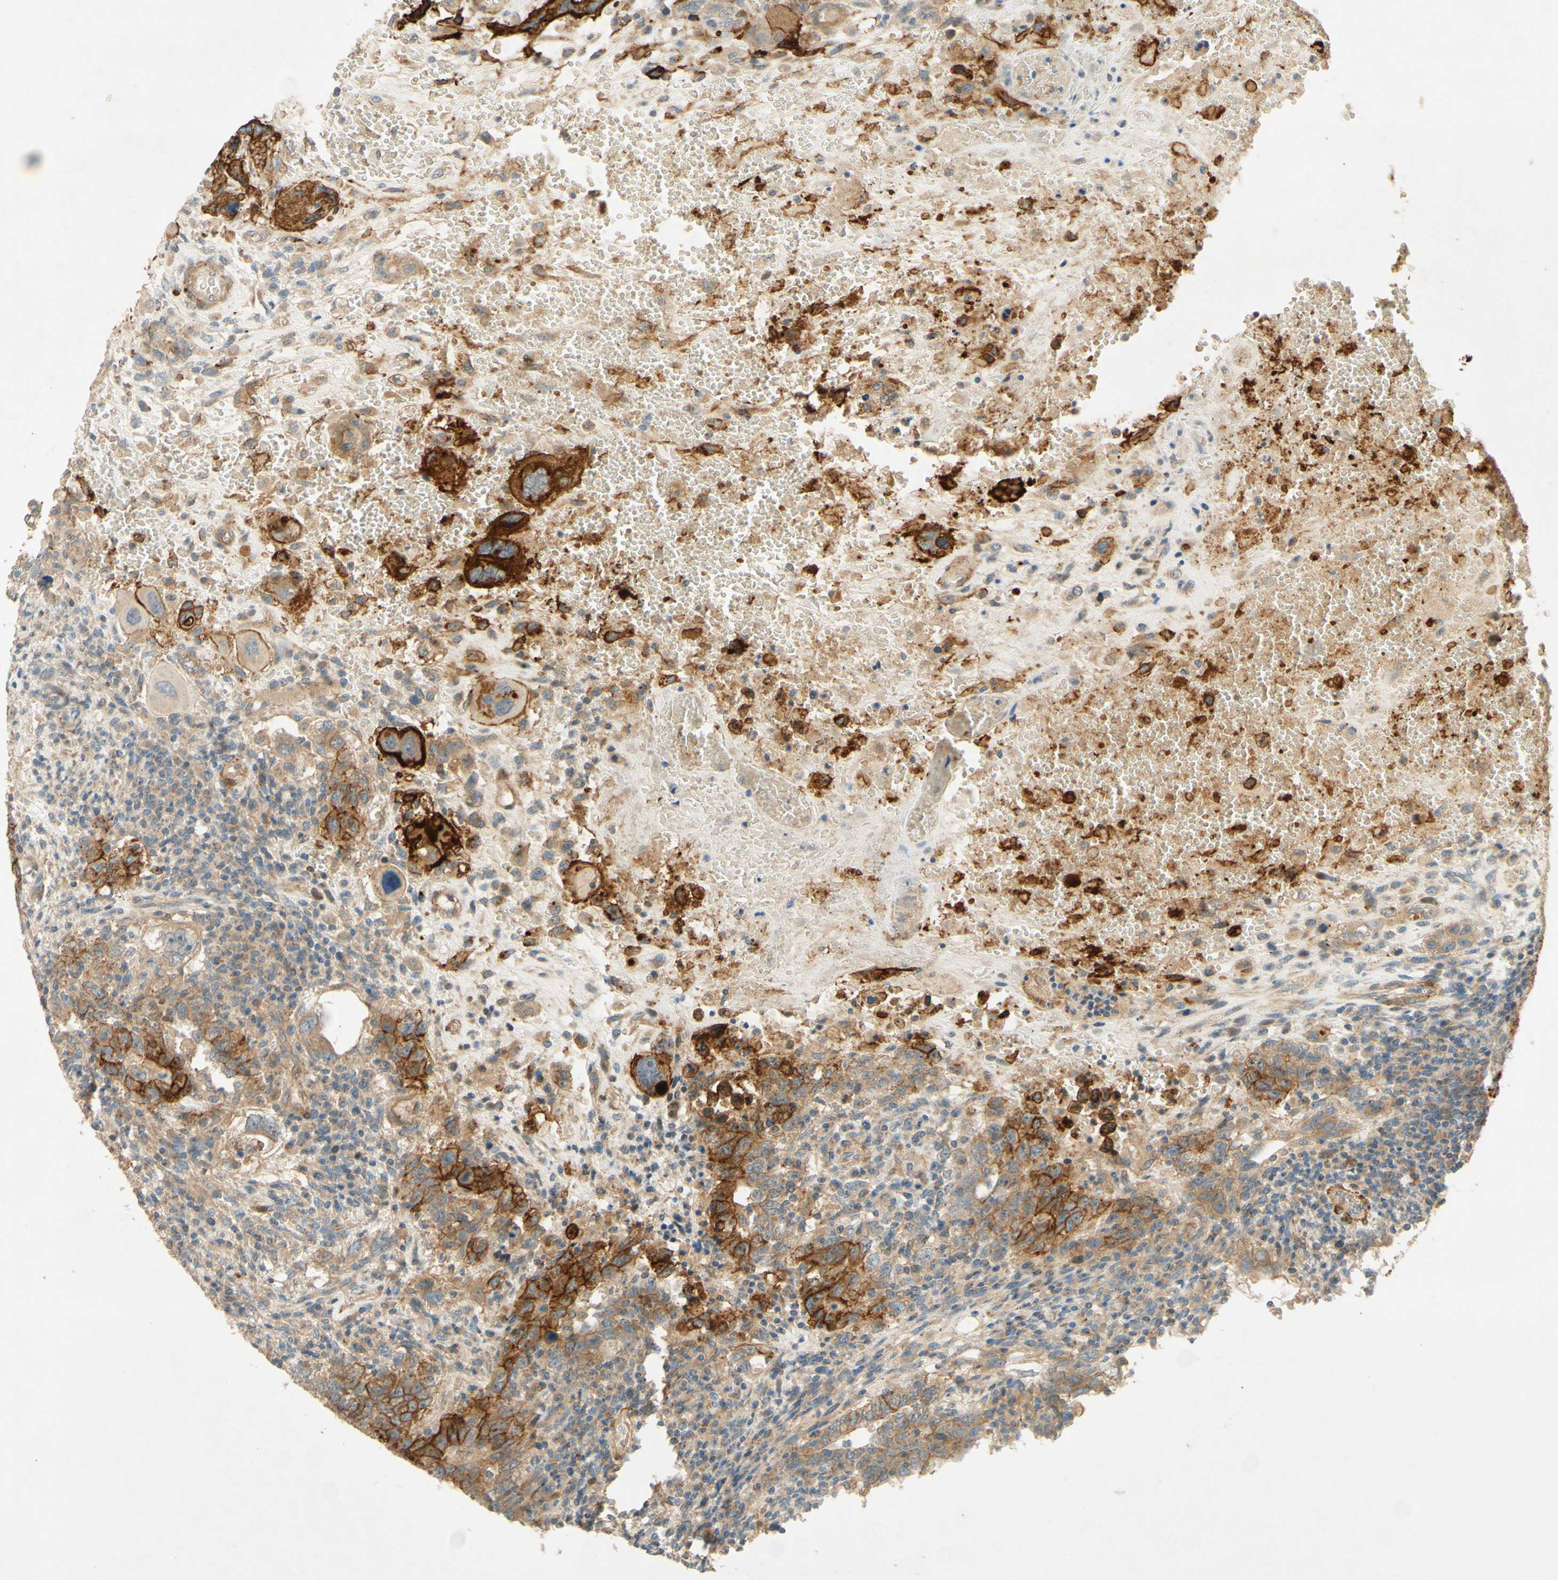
{"staining": {"intensity": "strong", "quantity": ">75%", "location": "cytoplasmic/membranous"}, "tissue": "testis cancer", "cell_type": "Tumor cells", "image_type": "cancer", "snomed": [{"axis": "morphology", "description": "Carcinoma, Embryonal, NOS"}, {"axis": "topography", "description": "Testis"}], "caption": "High-magnification brightfield microscopy of testis cancer stained with DAB (brown) and counterstained with hematoxylin (blue). tumor cells exhibit strong cytoplasmic/membranous expression is present in approximately>75% of cells.", "gene": "ADAM17", "patient": {"sex": "male", "age": 26}}